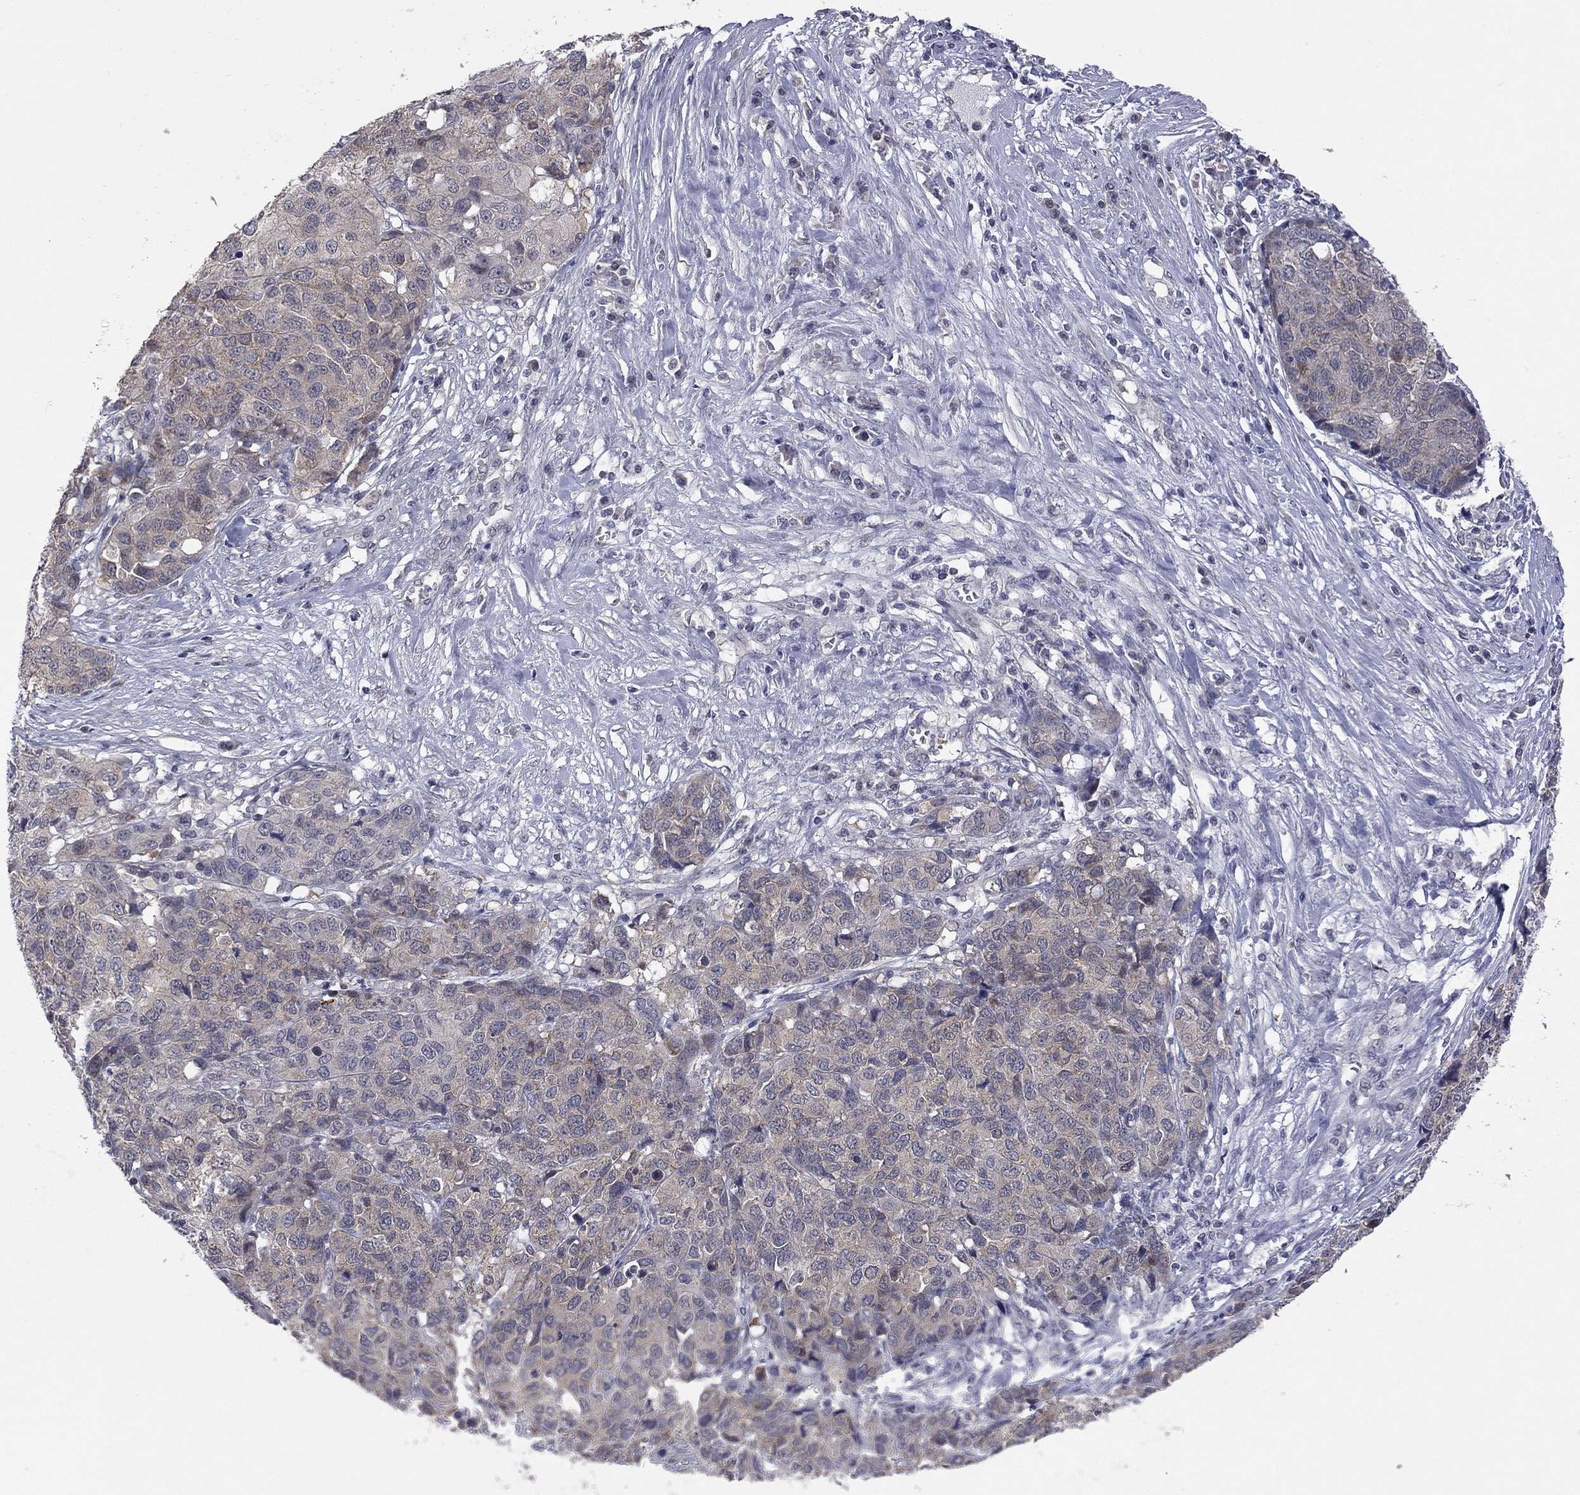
{"staining": {"intensity": "weak", "quantity": "<25%", "location": "cytoplasmic/membranous"}, "tissue": "ovarian cancer", "cell_type": "Tumor cells", "image_type": "cancer", "snomed": [{"axis": "morphology", "description": "Cystadenocarcinoma, serous, NOS"}, {"axis": "topography", "description": "Ovary"}], "caption": "Immunohistochemistry micrograph of neoplastic tissue: human ovarian cancer (serous cystadenocarcinoma) stained with DAB shows no significant protein staining in tumor cells.", "gene": "FABP12", "patient": {"sex": "female", "age": 87}}